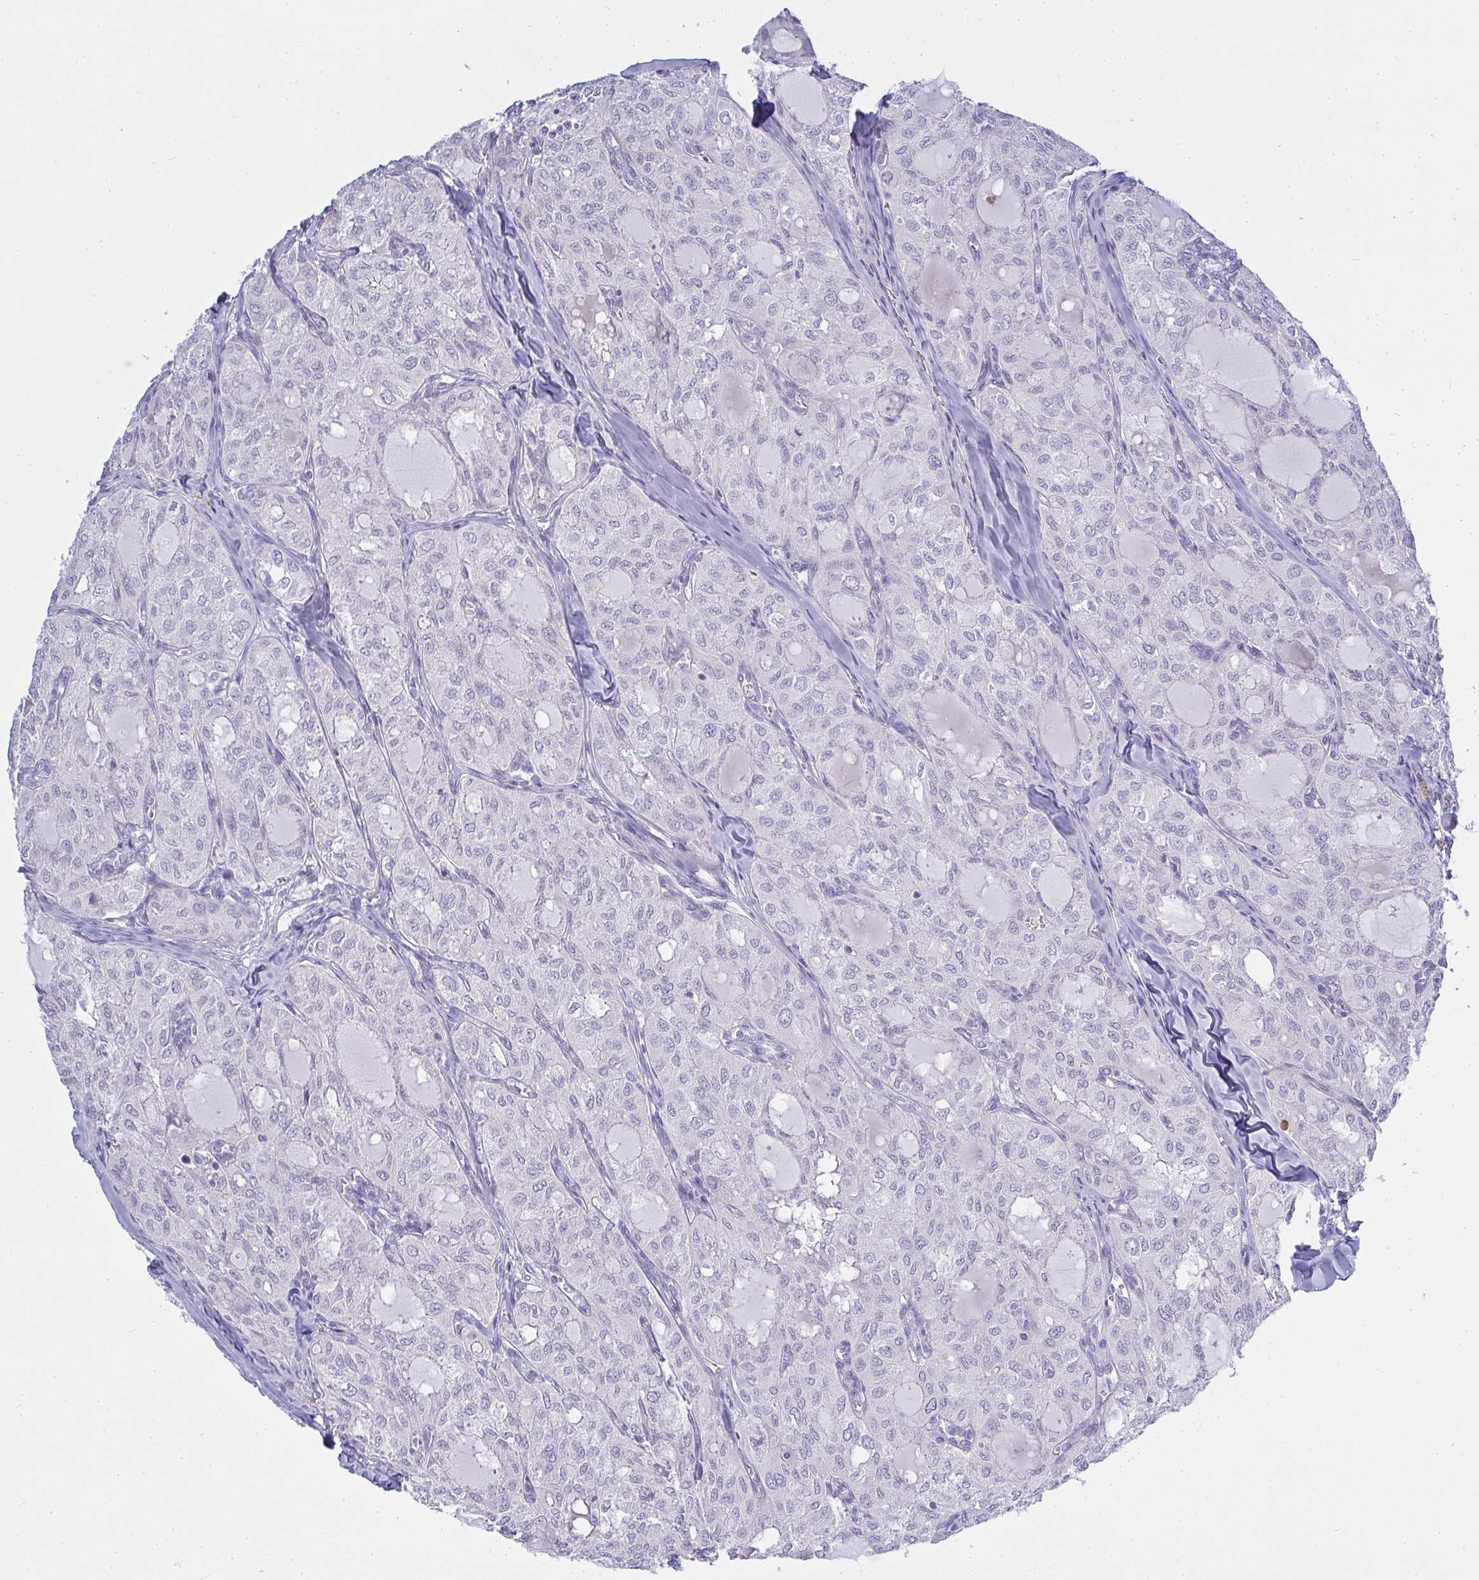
{"staining": {"intensity": "negative", "quantity": "none", "location": "none"}, "tissue": "thyroid cancer", "cell_type": "Tumor cells", "image_type": "cancer", "snomed": [{"axis": "morphology", "description": "Follicular adenoma carcinoma, NOS"}, {"axis": "topography", "description": "Thyroid gland"}], "caption": "Immunohistochemistry of human thyroid cancer reveals no staining in tumor cells.", "gene": "GSDMB", "patient": {"sex": "male", "age": 75}}